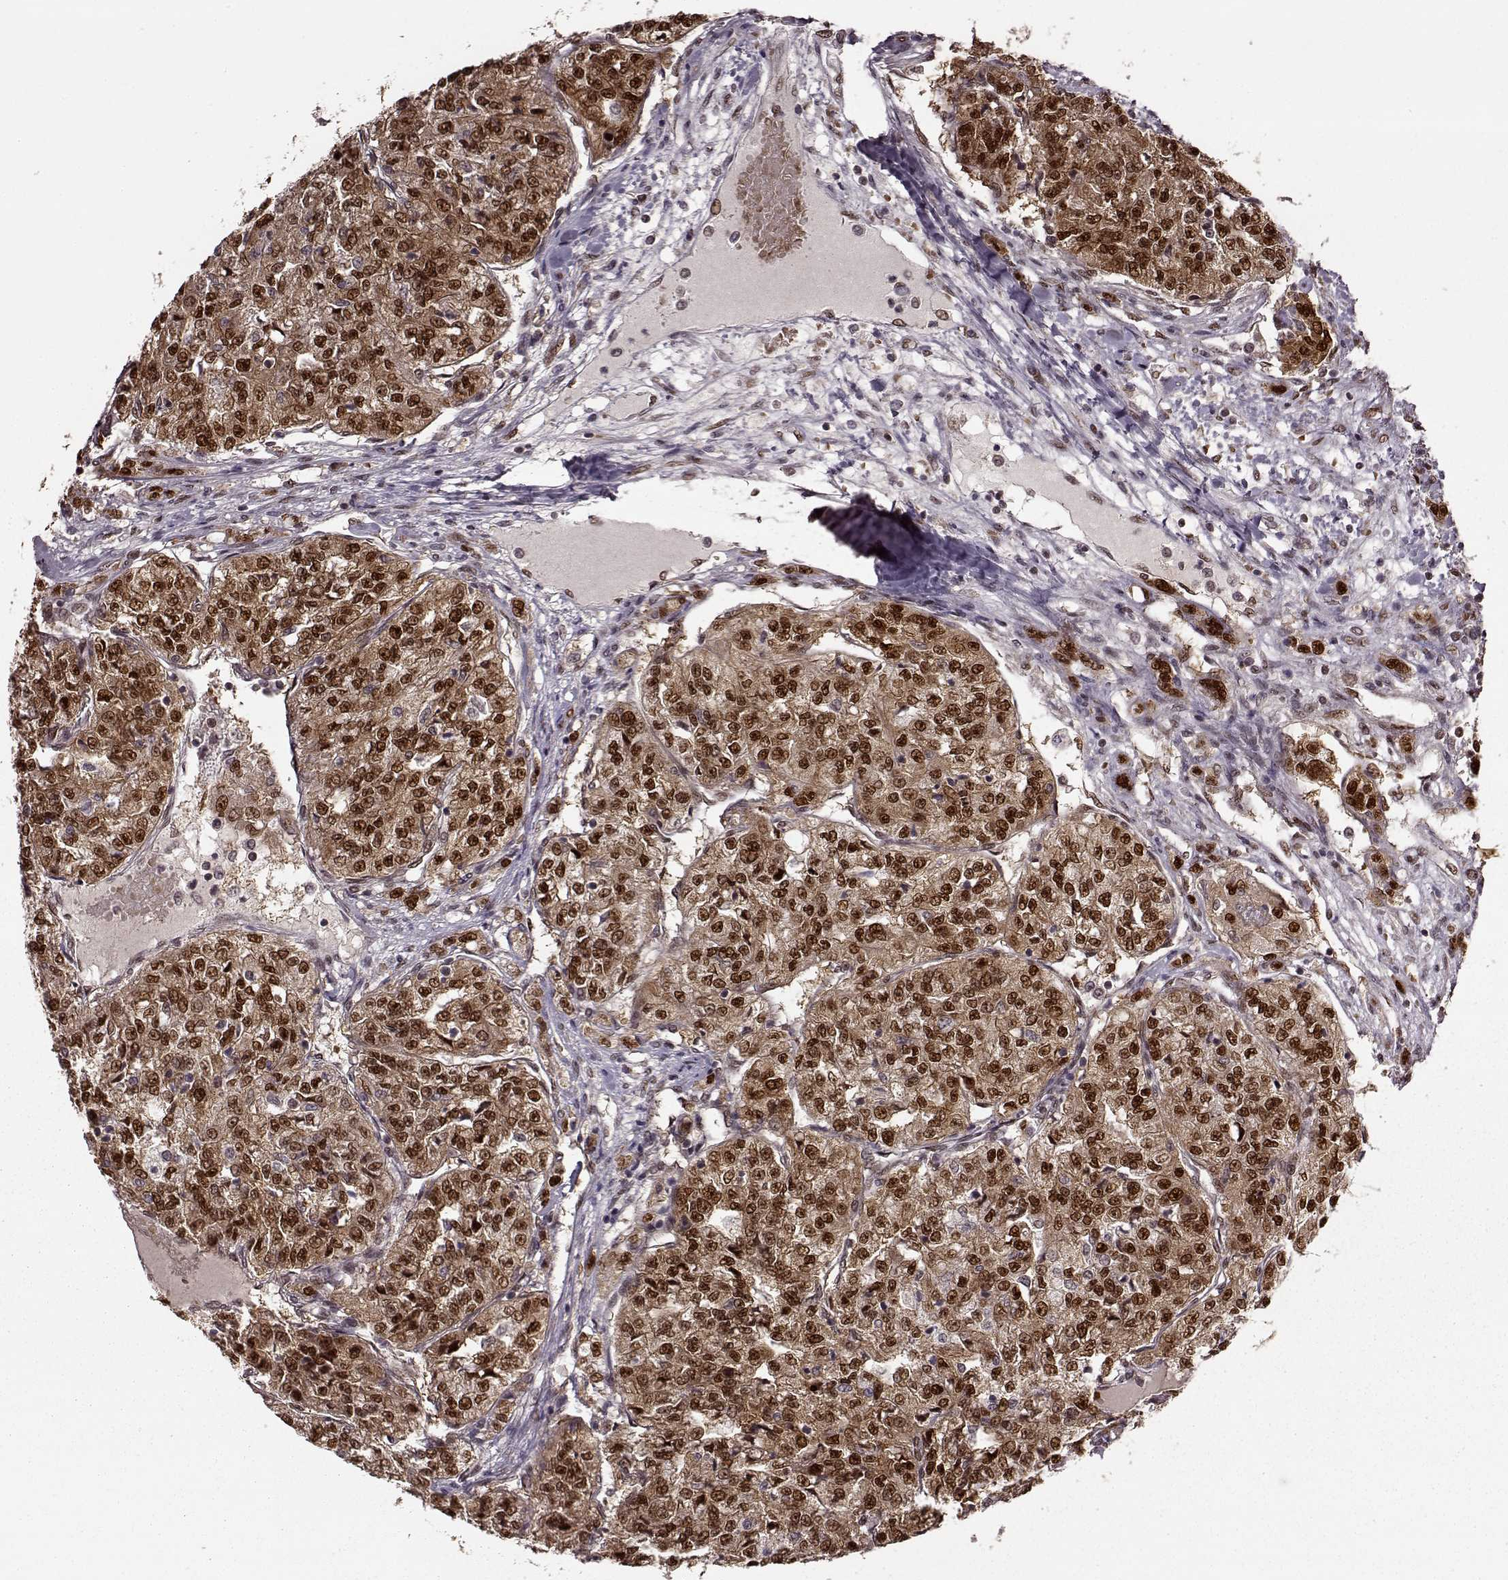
{"staining": {"intensity": "moderate", "quantity": ">75%", "location": "cytoplasmic/membranous,nuclear"}, "tissue": "renal cancer", "cell_type": "Tumor cells", "image_type": "cancer", "snomed": [{"axis": "morphology", "description": "Adenocarcinoma, NOS"}, {"axis": "topography", "description": "Kidney"}], "caption": "Immunohistochemical staining of human renal cancer (adenocarcinoma) shows medium levels of moderate cytoplasmic/membranous and nuclear staining in approximately >75% of tumor cells.", "gene": "FTO", "patient": {"sex": "female", "age": 63}}